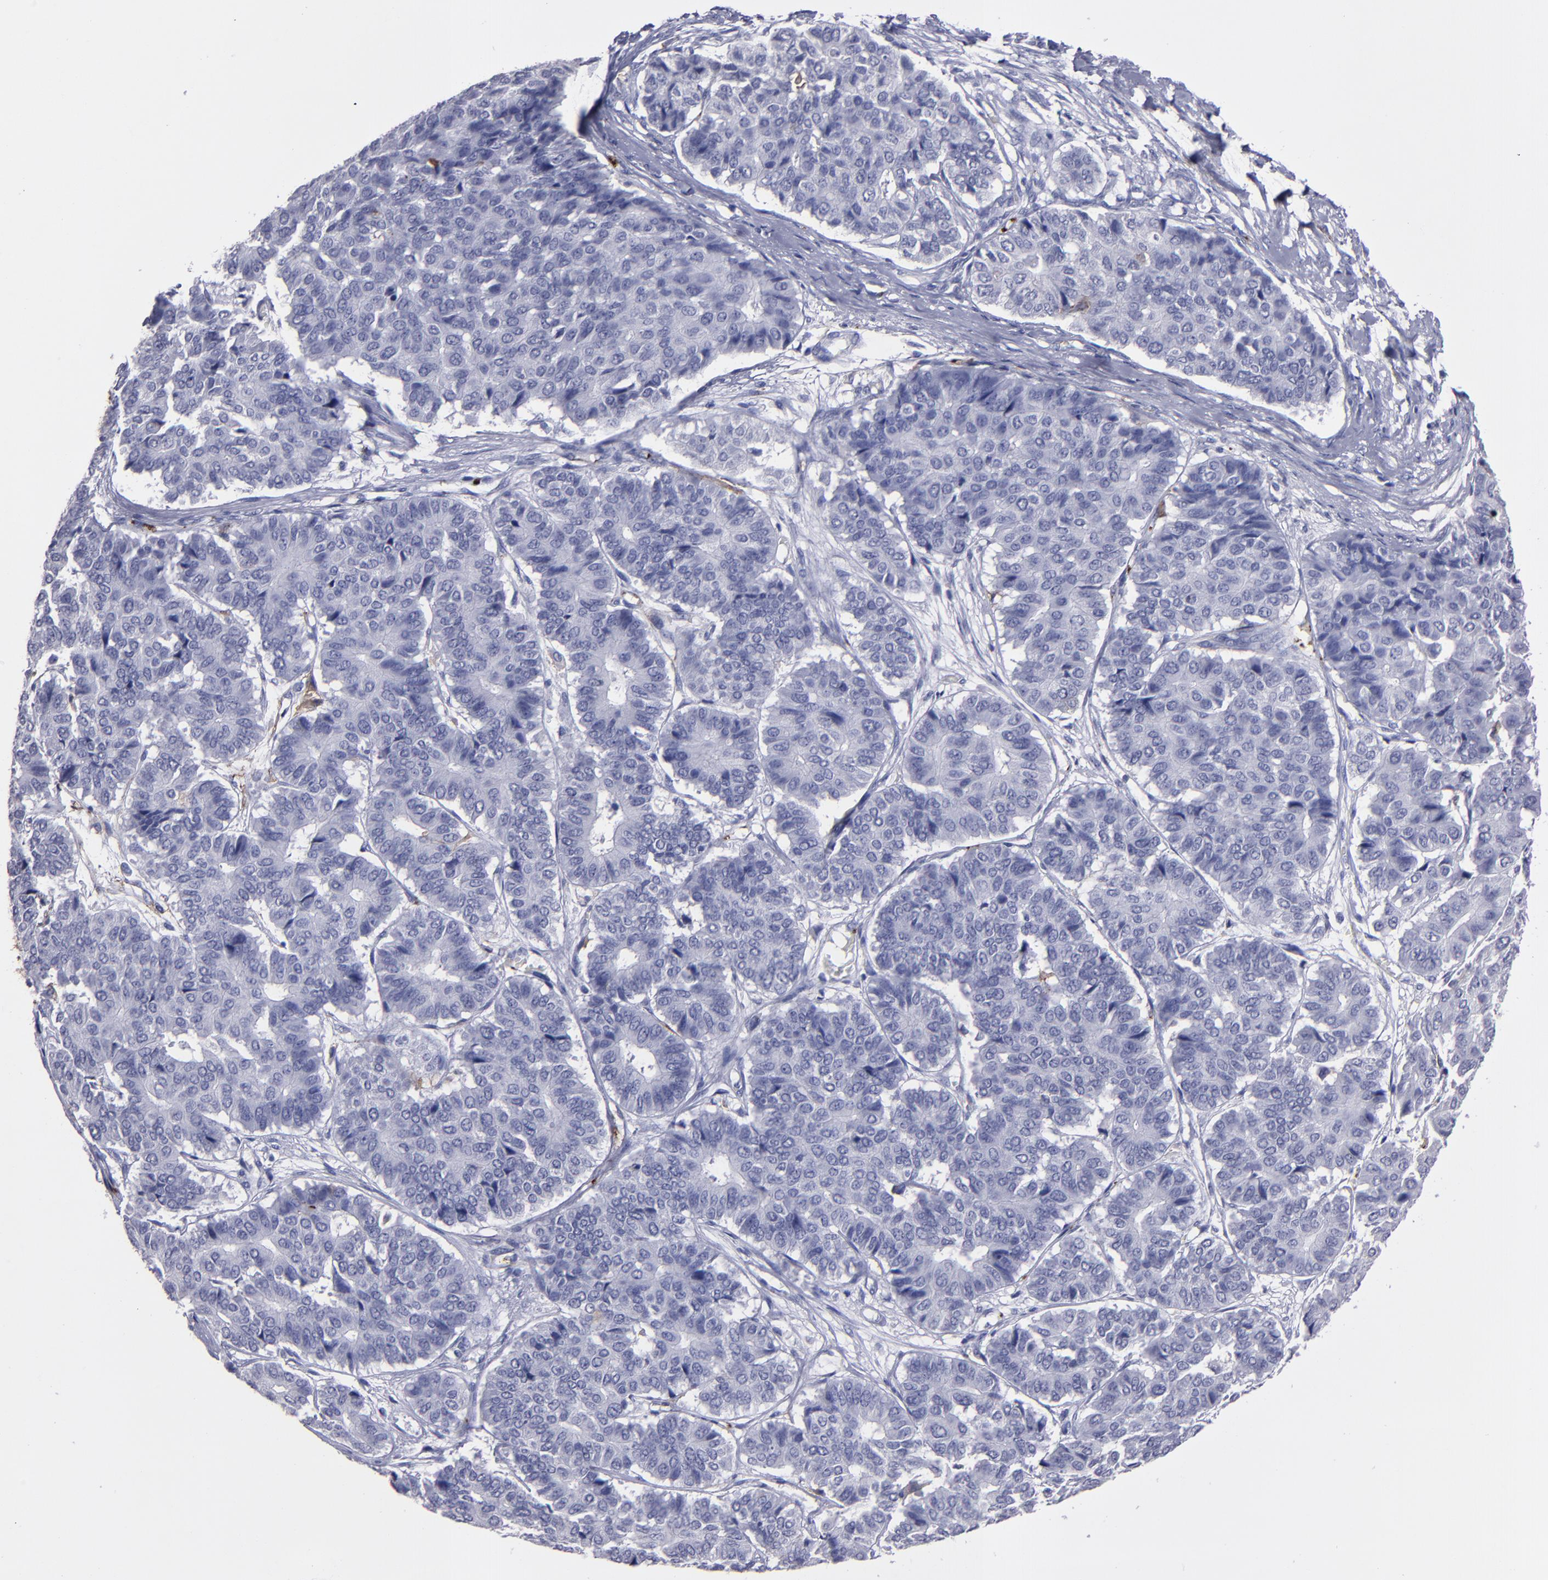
{"staining": {"intensity": "negative", "quantity": "none", "location": "none"}, "tissue": "pancreatic cancer", "cell_type": "Tumor cells", "image_type": "cancer", "snomed": [{"axis": "morphology", "description": "Adenocarcinoma, NOS"}, {"axis": "topography", "description": "Pancreas"}], "caption": "Immunohistochemistry histopathology image of neoplastic tissue: human pancreatic cancer stained with DAB (3,3'-diaminobenzidine) exhibits no significant protein positivity in tumor cells.", "gene": "CD36", "patient": {"sex": "male", "age": 50}}